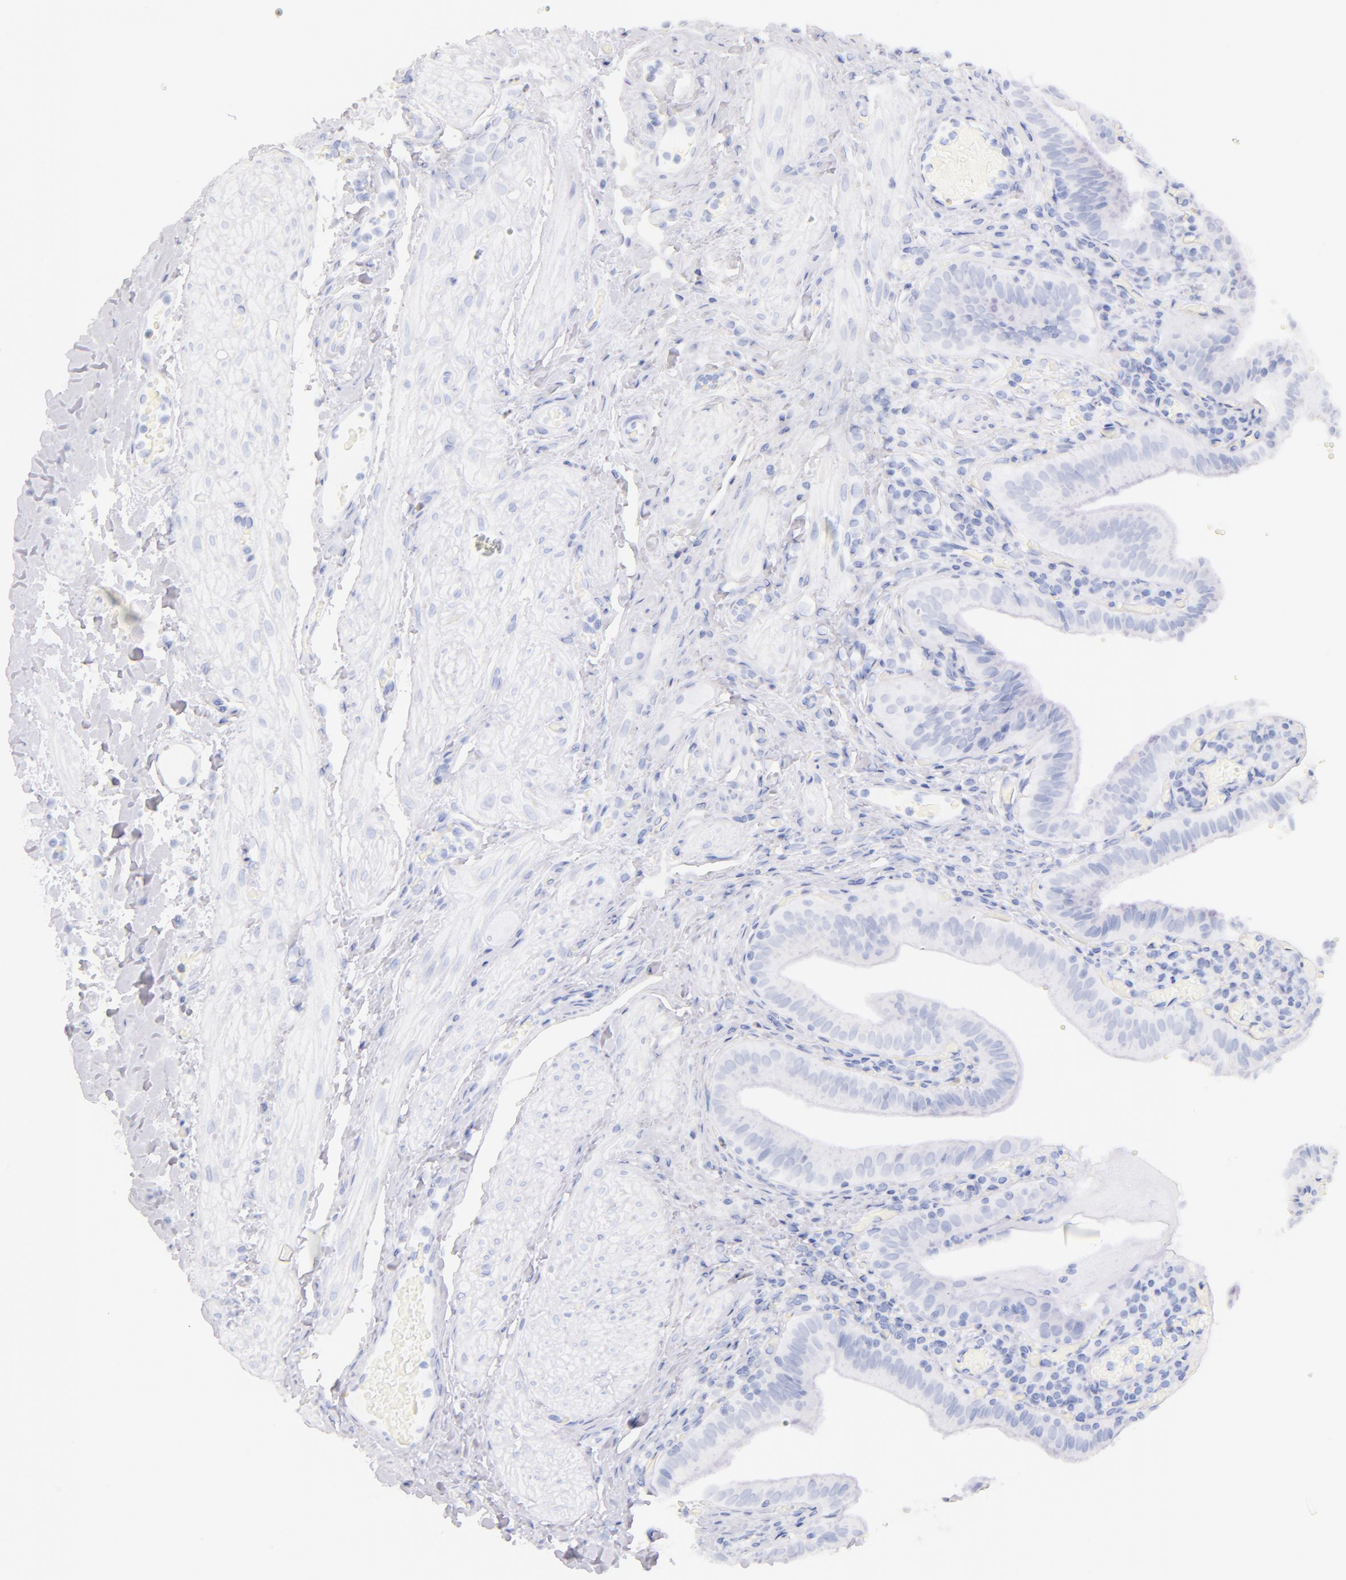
{"staining": {"intensity": "negative", "quantity": "none", "location": "none"}, "tissue": "gallbladder", "cell_type": "Glandular cells", "image_type": "normal", "snomed": [{"axis": "morphology", "description": "Normal tissue, NOS"}, {"axis": "topography", "description": "Gallbladder"}], "caption": "DAB (3,3'-diaminobenzidine) immunohistochemical staining of normal gallbladder reveals no significant expression in glandular cells. (DAB immunohistochemistry (IHC) with hematoxylin counter stain).", "gene": "CD44", "patient": {"sex": "female", "age": 76}}